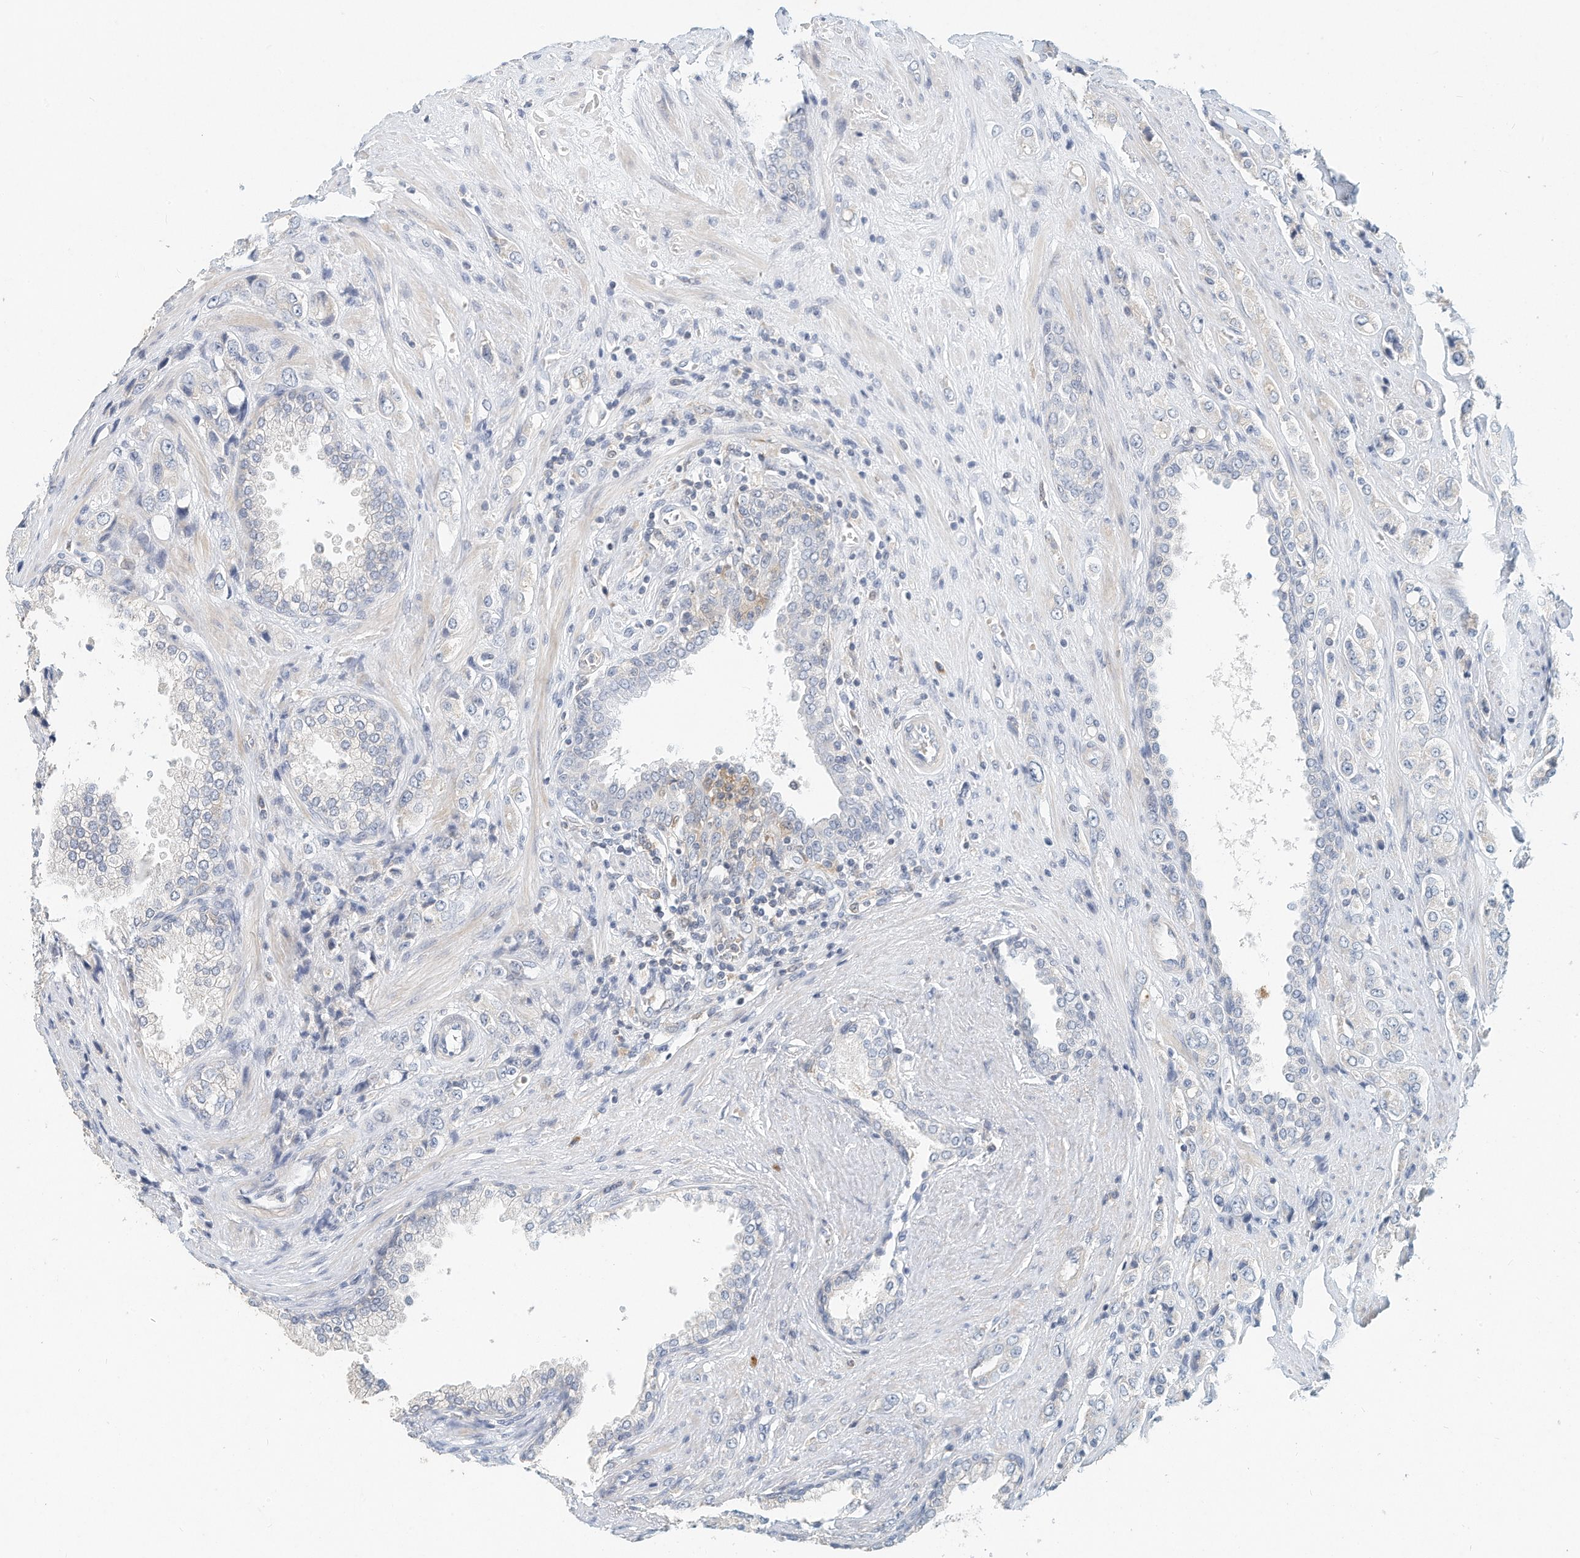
{"staining": {"intensity": "negative", "quantity": "none", "location": "none"}, "tissue": "prostate cancer", "cell_type": "Tumor cells", "image_type": "cancer", "snomed": [{"axis": "morphology", "description": "Adenocarcinoma, High grade"}, {"axis": "topography", "description": "Prostate"}], "caption": "High power microscopy photomicrograph of an immunohistochemistry image of prostate cancer (adenocarcinoma (high-grade)), revealing no significant positivity in tumor cells.", "gene": "MICAL1", "patient": {"sex": "male", "age": 61}}